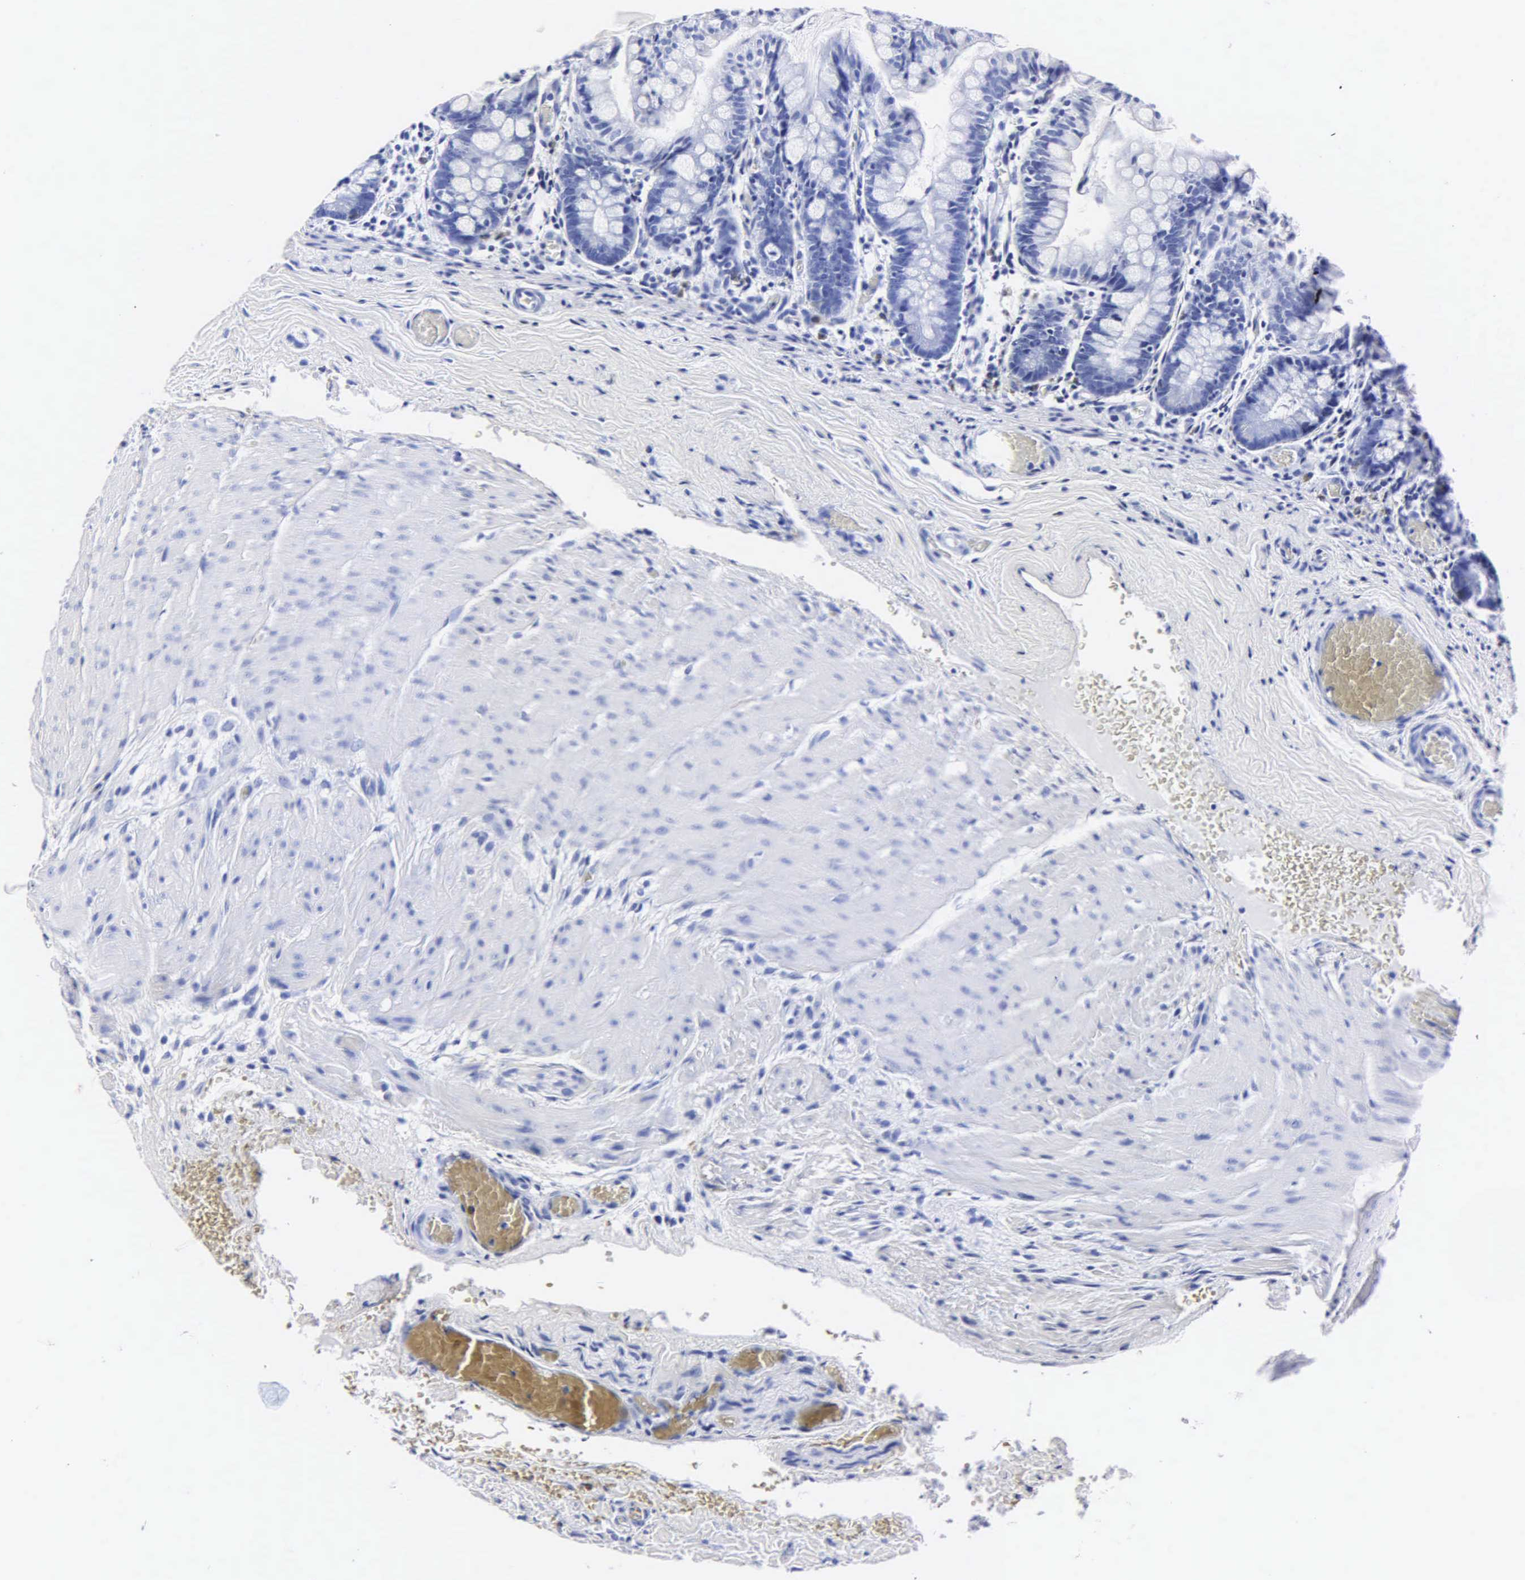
{"staining": {"intensity": "negative", "quantity": "none", "location": "none"}, "tissue": "small intestine", "cell_type": "Glandular cells", "image_type": "normal", "snomed": [{"axis": "morphology", "description": "Normal tissue, NOS"}, {"axis": "topography", "description": "Small intestine"}], "caption": "An image of small intestine stained for a protein shows no brown staining in glandular cells. (DAB immunohistochemistry (IHC) with hematoxylin counter stain).", "gene": "MB", "patient": {"sex": "male", "age": 1}}